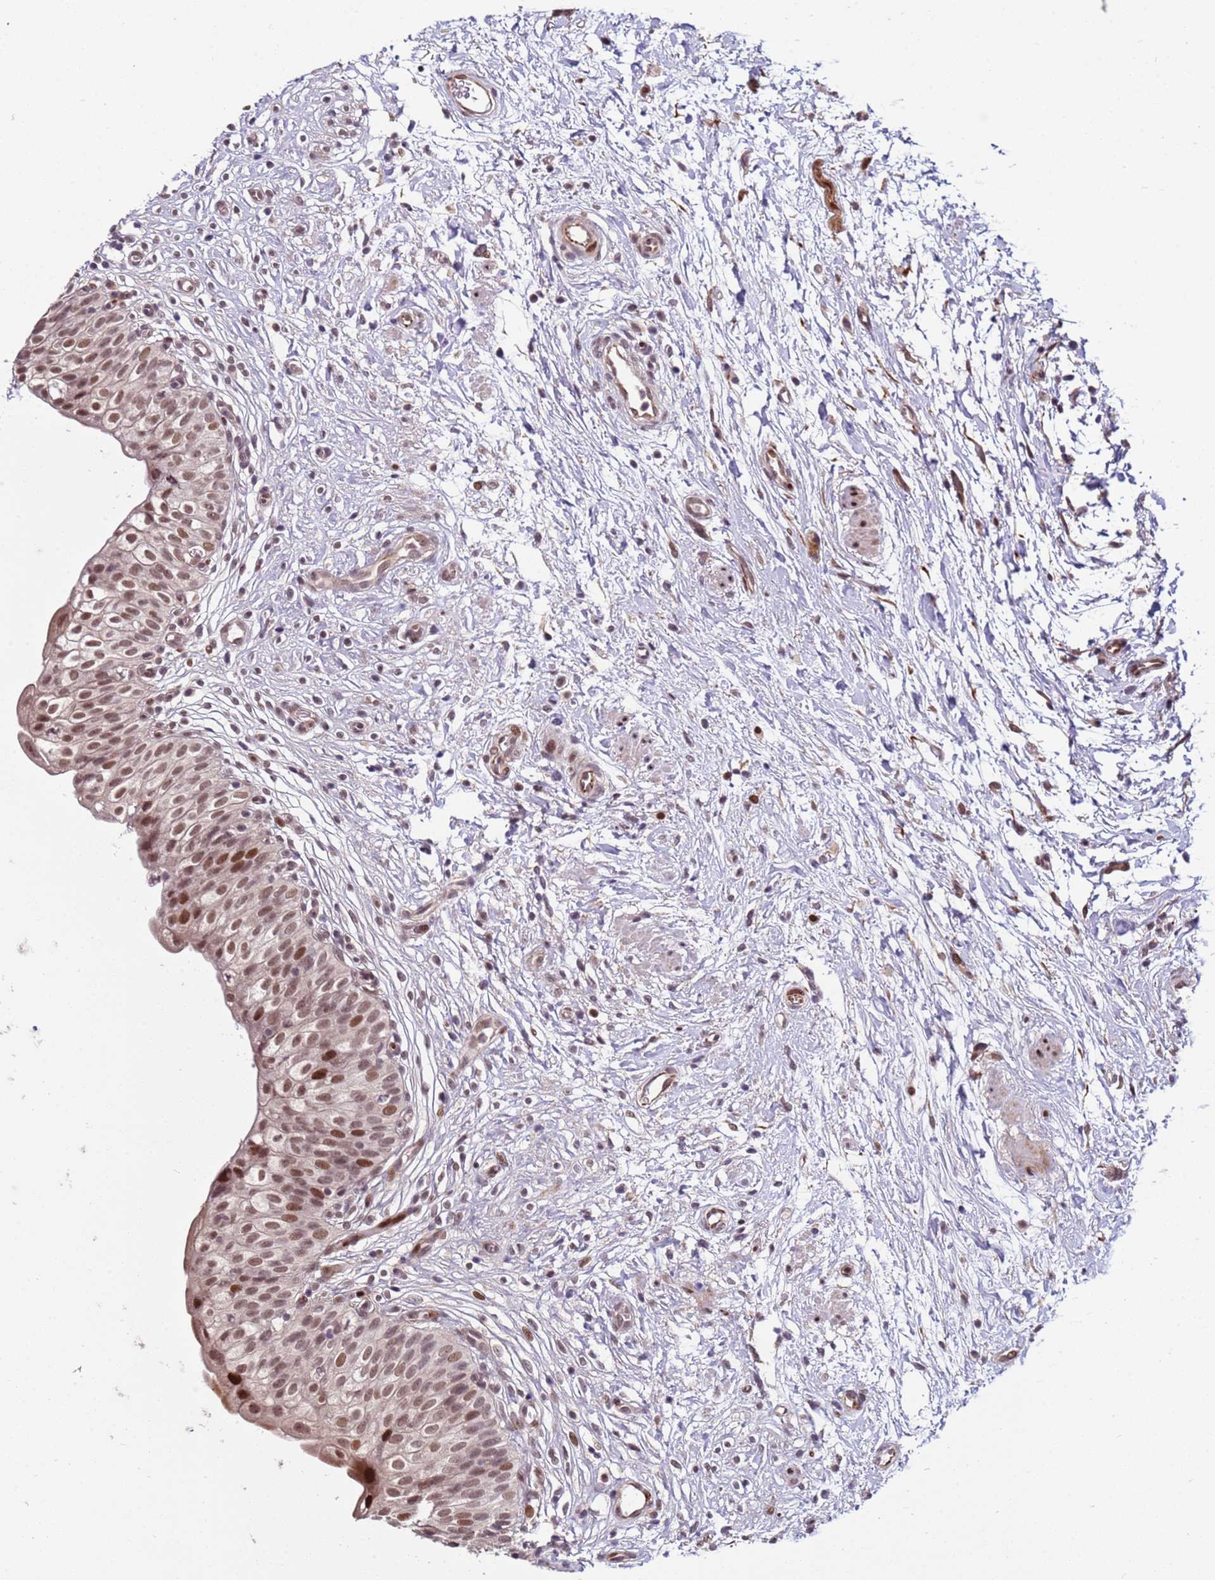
{"staining": {"intensity": "moderate", "quantity": ">75%", "location": "nuclear"}, "tissue": "urinary bladder", "cell_type": "Urothelial cells", "image_type": "normal", "snomed": [{"axis": "morphology", "description": "Normal tissue, NOS"}, {"axis": "topography", "description": "Urinary bladder"}], "caption": "This micrograph reveals normal urinary bladder stained with immunohistochemistry (IHC) to label a protein in brown. The nuclear of urothelial cells show moderate positivity for the protein. Nuclei are counter-stained blue.", "gene": "SHC3", "patient": {"sex": "male", "age": 55}}